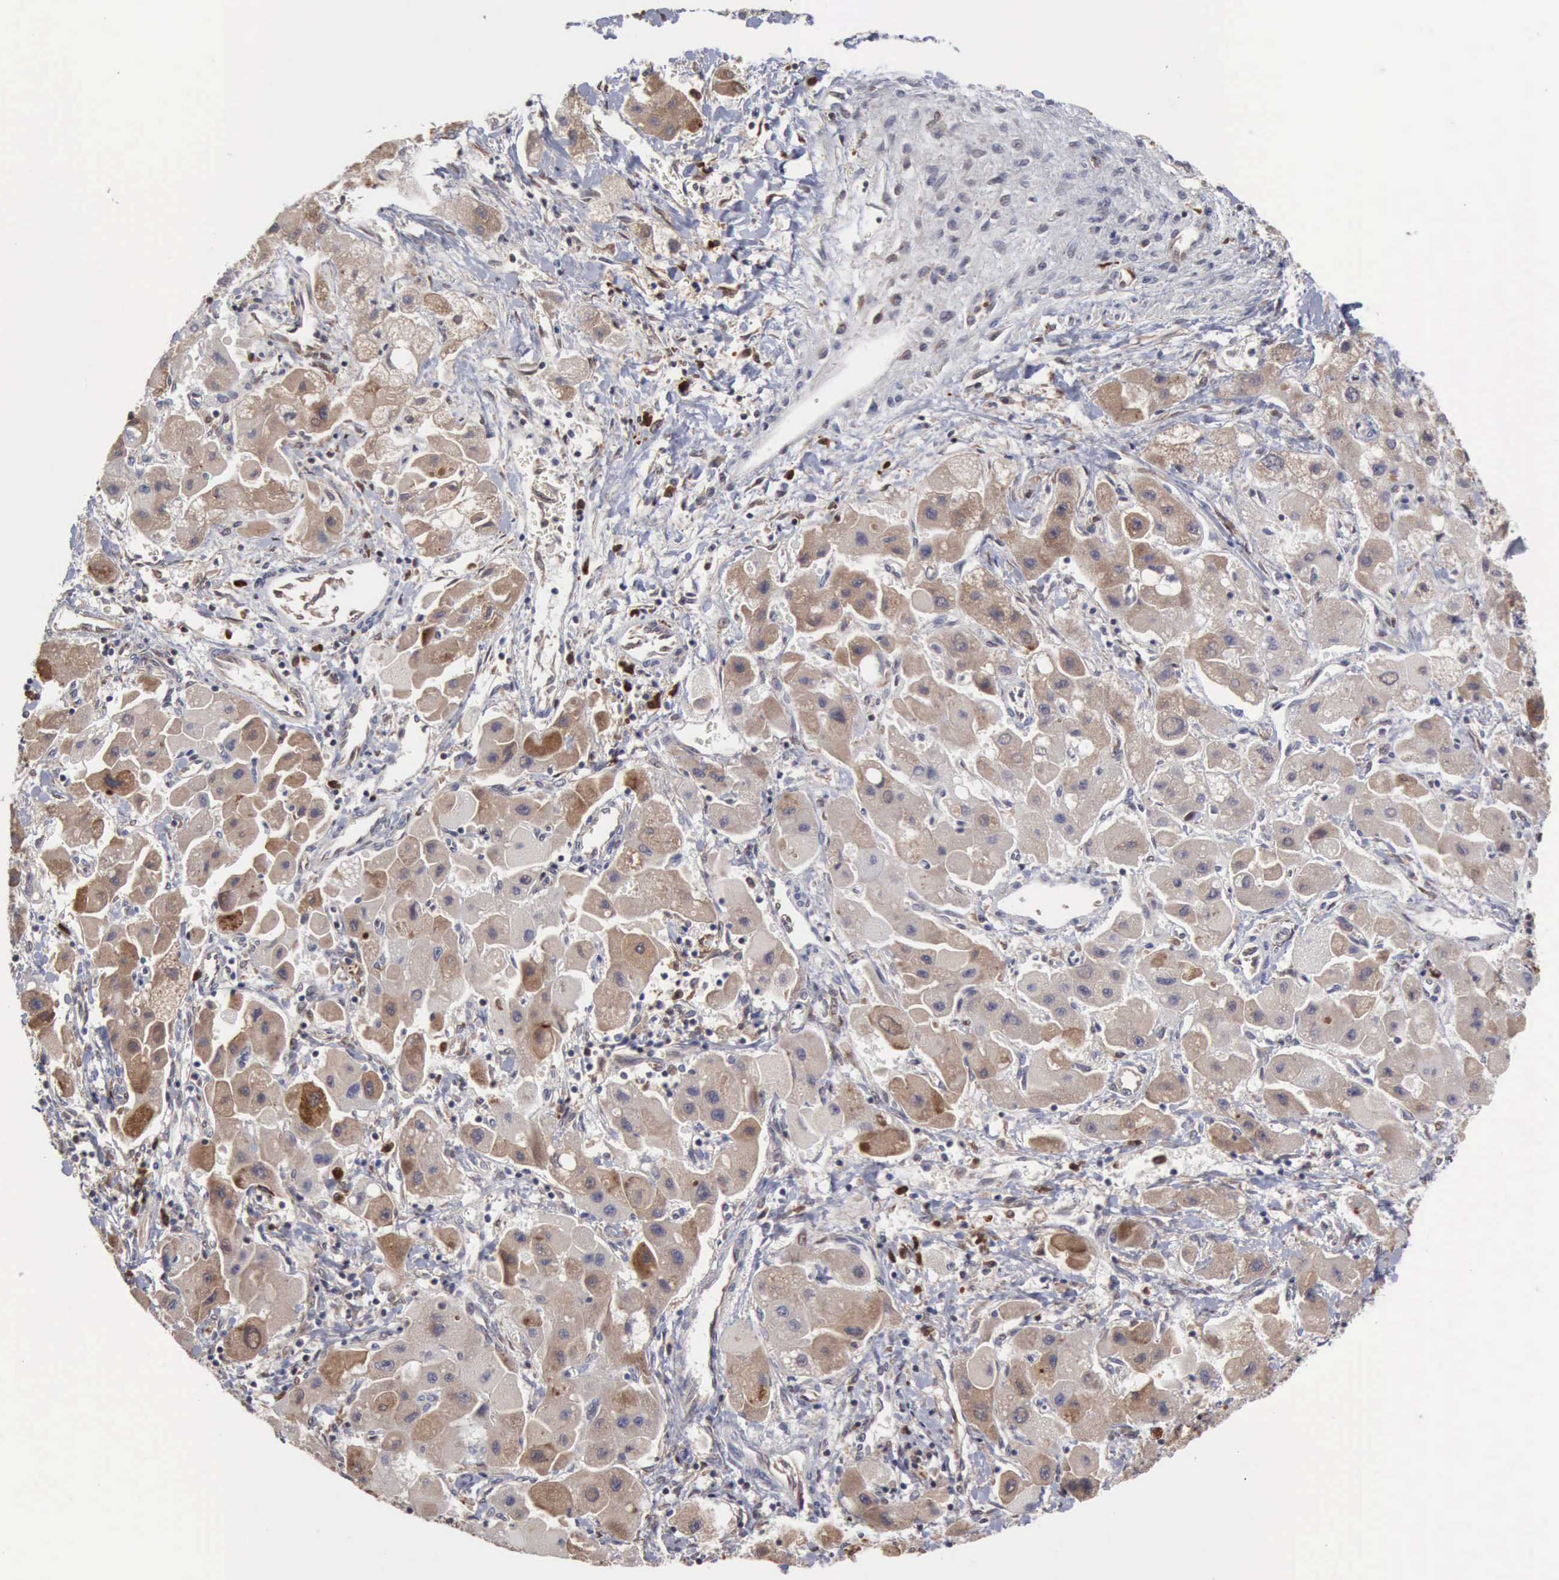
{"staining": {"intensity": "moderate", "quantity": ">75%", "location": "cytoplasmic/membranous"}, "tissue": "liver cancer", "cell_type": "Tumor cells", "image_type": "cancer", "snomed": [{"axis": "morphology", "description": "Carcinoma, Hepatocellular, NOS"}, {"axis": "topography", "description": "Liver"}], "caption": "Liver cancer tissue reveals moderate cytoplasmic/membranous expression in approximately >75% of tumor cells, visualized by immunohistochemistry. The protein is stained brown, and the nuclei are stained in blue (DAB IHC with brightfield microscopy, high magnification).", "gene": "APOL2", "patient": {"sex": "male", "age": 24}}